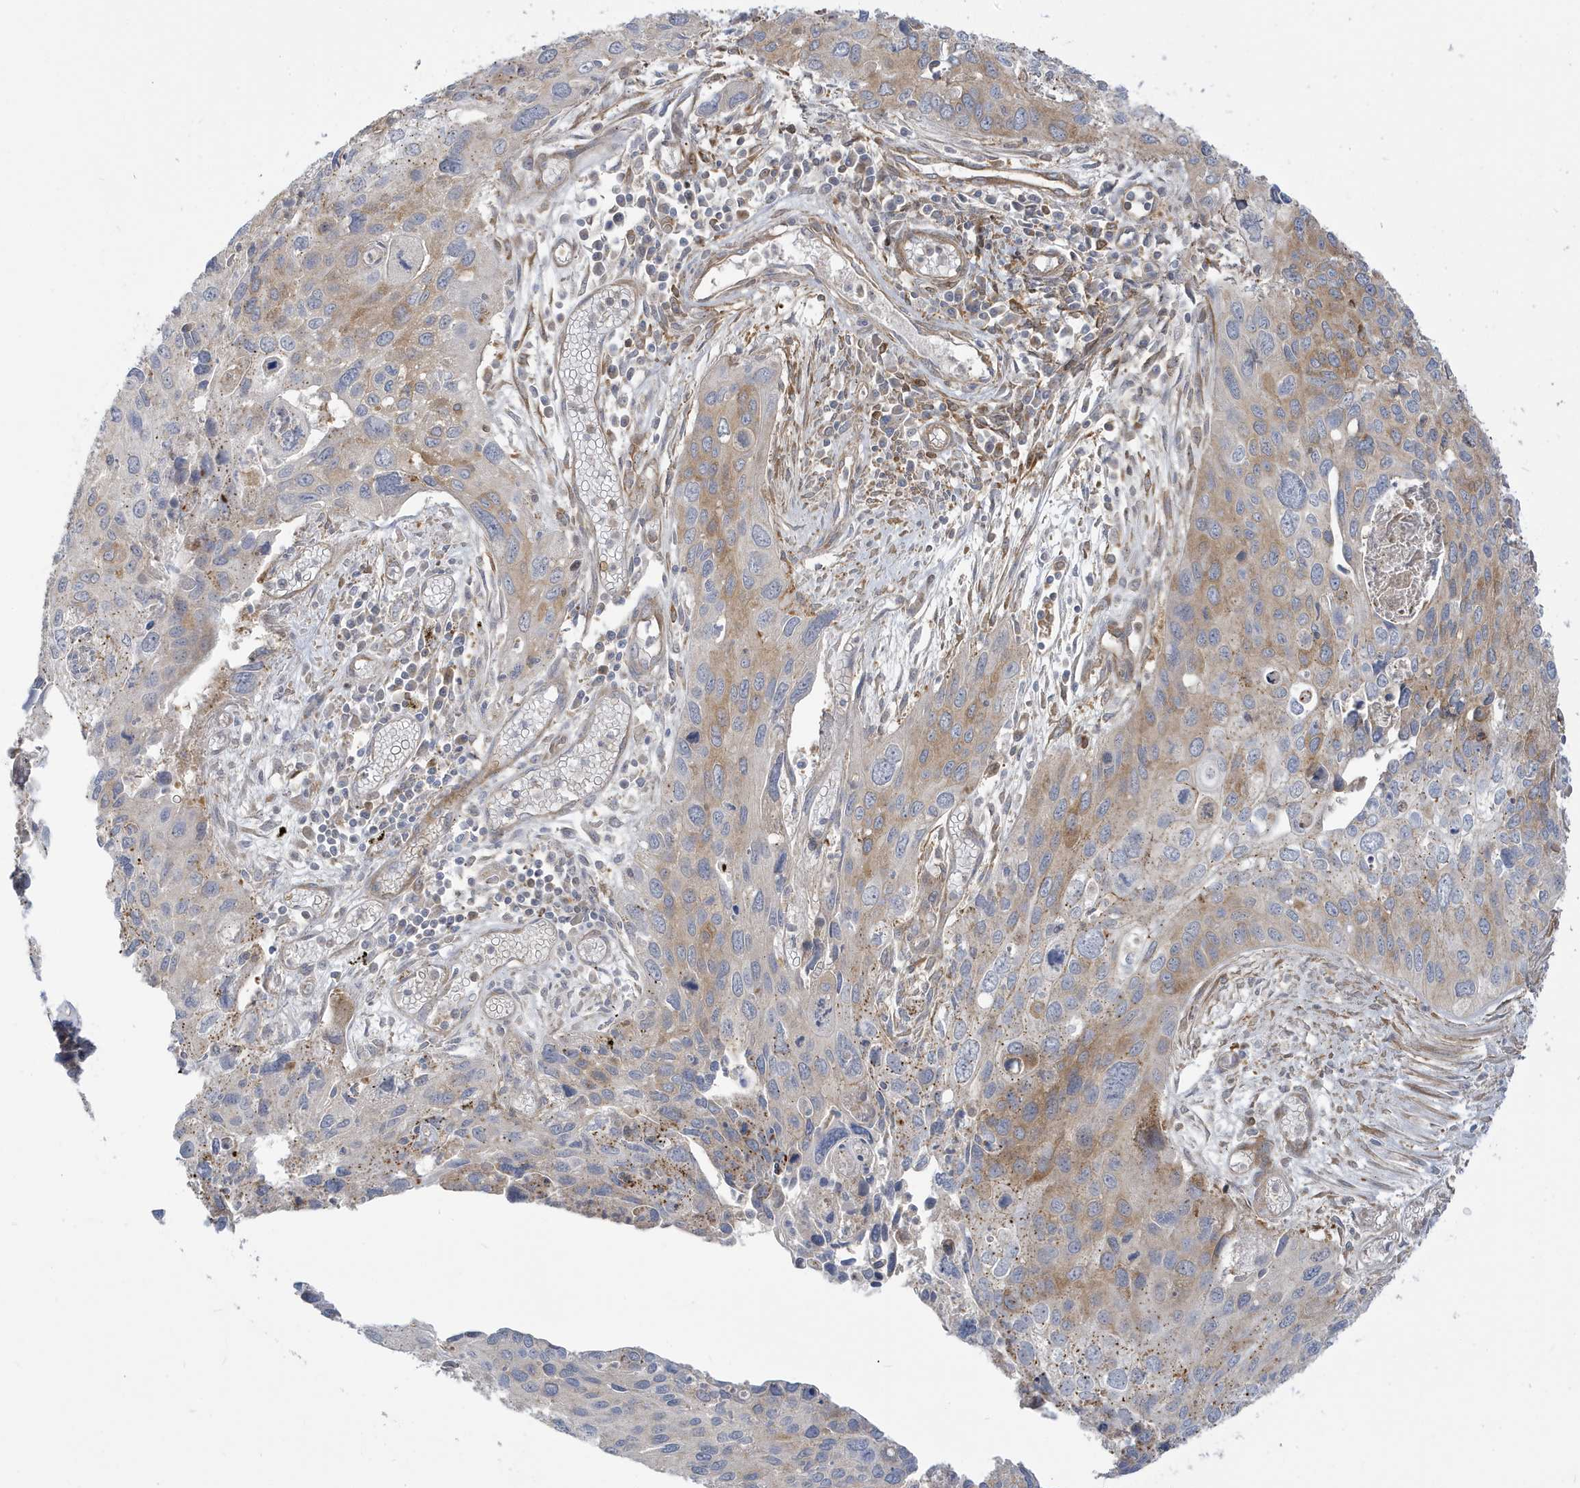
{"staining": {"intensity": "weak", "quantity": "25%-75%", "location": "cytoplasmic/membranous"}, "tissue": "cervical cancer", "cell_type": "Tumor cells", "image_type": "cancer", "snomed": [{"axis": "morphology", "description": "Squamous cell carcinoma, NOS"}, {"axis": "topography", "description": "Cervix"}], "caption": "Cervical cancer was stained to show a protein in brown. There is low levels of weak cytoplasmic/membranous staining in about 25%-75% of tumor cells.", "gene": "STAM", "patient": {"sex": "female", "age": 55}}